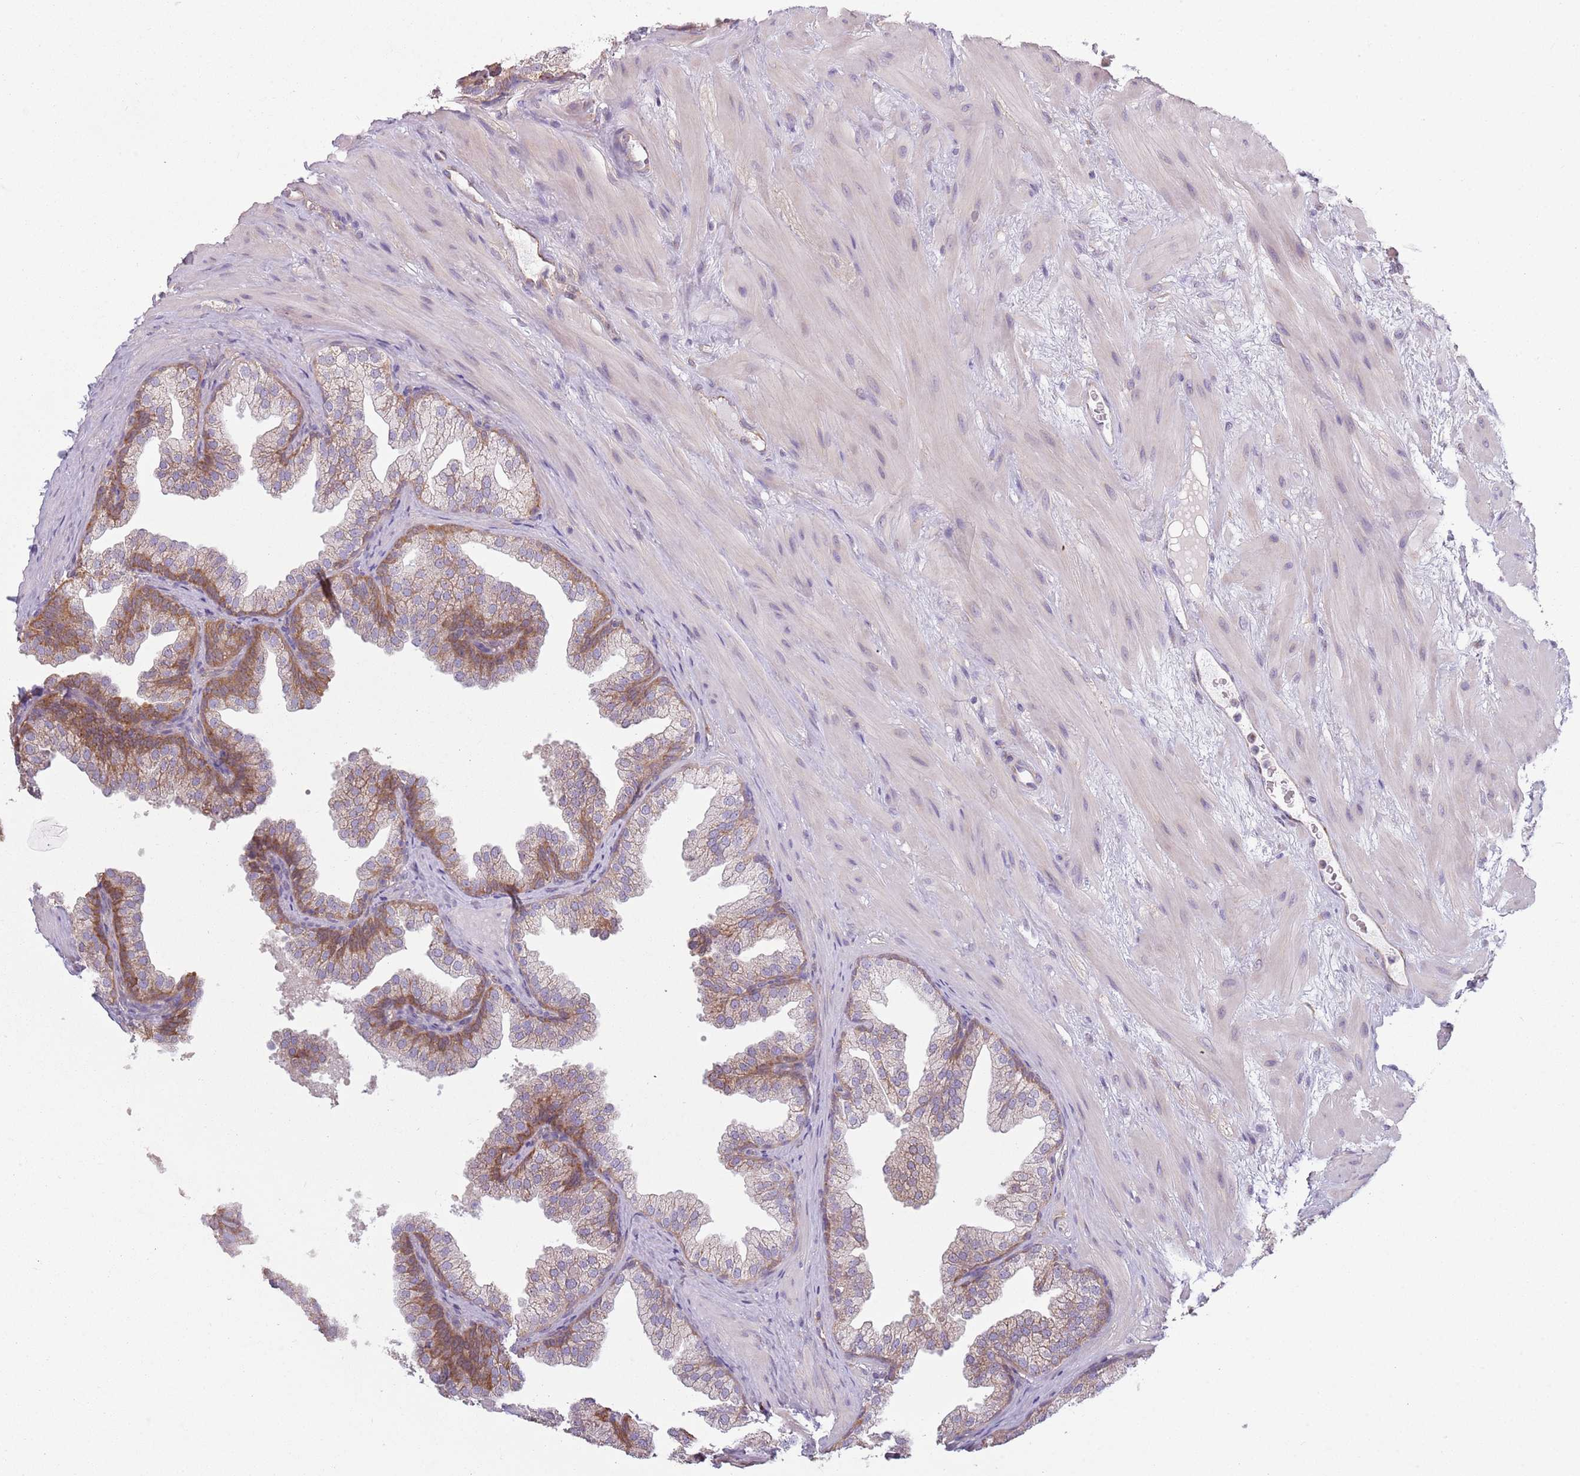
{"staining": {"intensity": "moderate", "quantity": "<25%", "location": "cytoplasmic/membranous"}, "tissue": "prostate", "cell_type": "Glandular cells", "image_type": "normal", "snomed": [{"axis": "morphology", "description": "Normal tissue, NOS"}, {"axis": "topography", "description": "Prostate"}], "caption": "Immunohistochemistry (IHC) photomicrograph of benign prostate stained for a protein (brown), which reveals low levels of moderate cytoplasmic/membranous staining in approximately <25% of glandular cells.", "gene": "COQ5", "patient": {"sex": "male", "age": 37}}